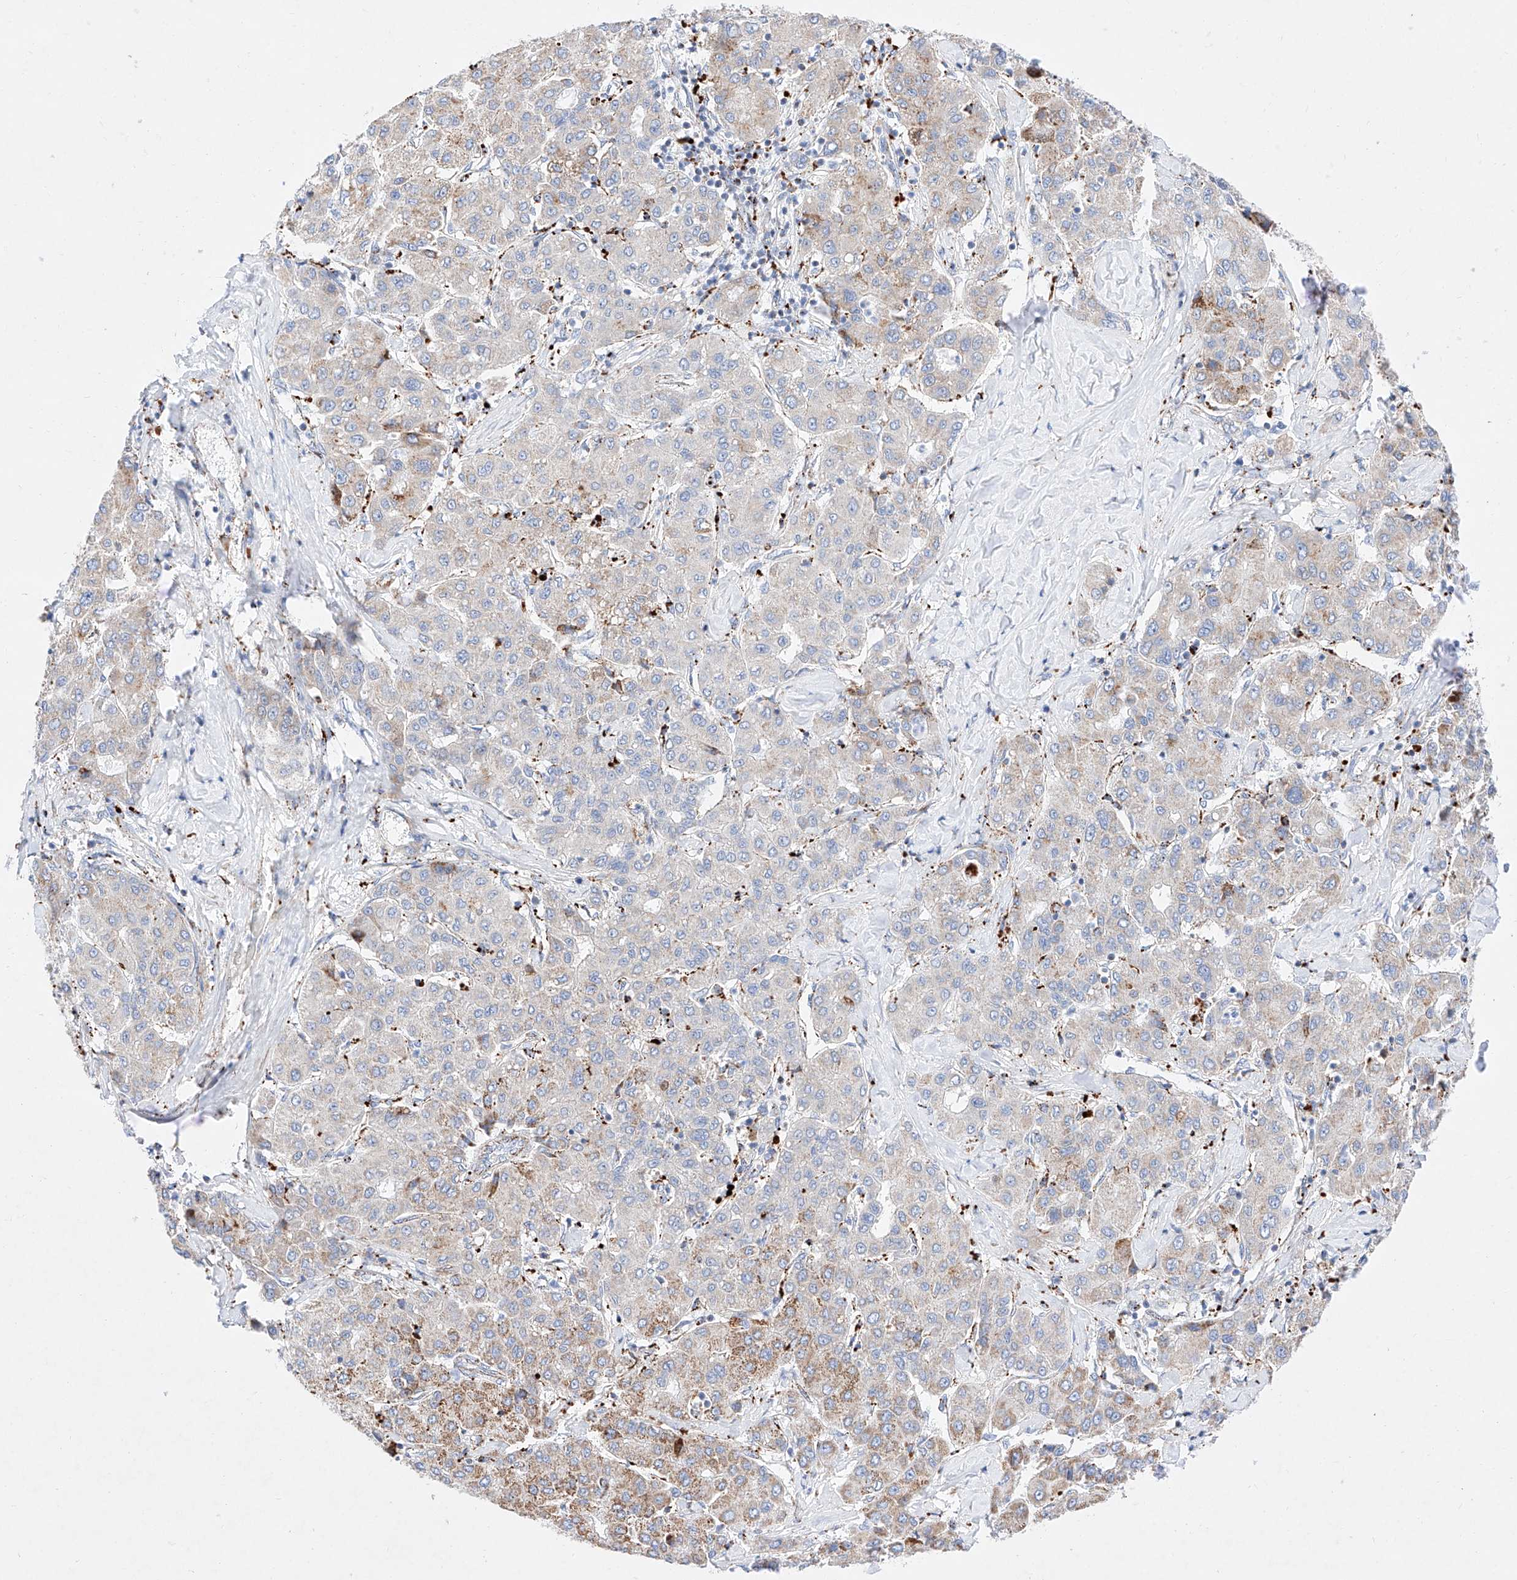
{"staining": {"intensity": "moderate", "quantity": "<25%", "location": "cytoplasmic/membranous"}, "tissue": "liver cancer", "cell_type": "Tumor cells", "image_type": "cancer", "snomed": [{"axis": "morphology", "description": "Carcinoma, Hepatocellular, NOS"}, {"axis": "topography", "description": "Liver"}], "caption": "A high-resolution micrograph shows immunohistochemistry staining of liver hepatocellular carcinoma, which displays moderate cytoplasmic/membranous positivity in approximately <25% of tumor cells. Immunohistochemistry (ihc) stains the protein of interest in brown and the nuclei are stained blue.", "gene": "C6orf62", "patient": {"sex": "male", "age": 65}}